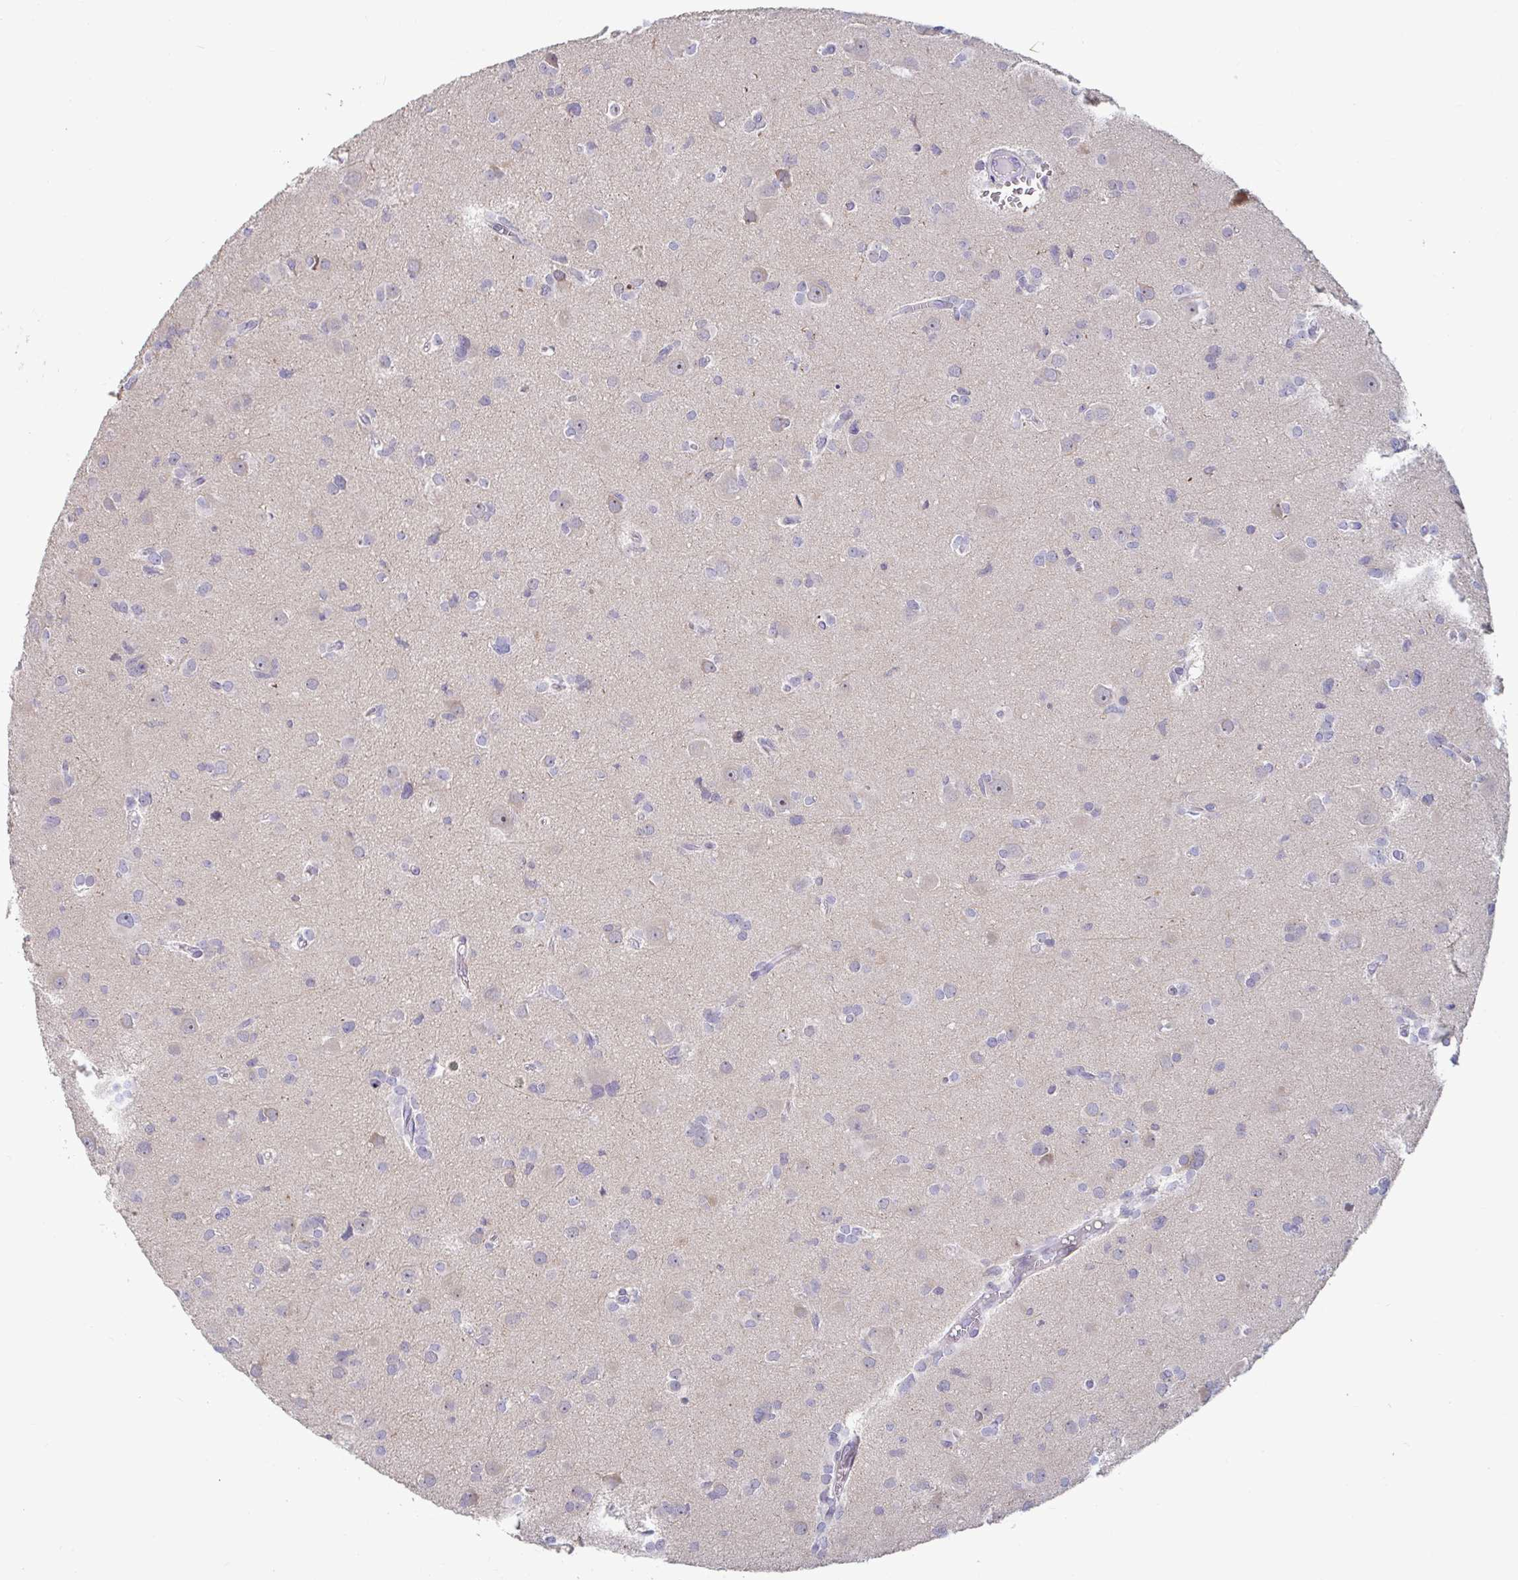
{"staining": {"intensity": "negative", "quantity": "none", "location": "none"}, "tissue": "glioma", "cell_type": "Tumor cells", "image_type": "cancer", "snomed": [{"axis": "morphology", "description": "Glioma, malignant, High grade"}, {"axis": "topography", "description": "Brain"}], "caption": "An image of malignant glioma (high-grade) stained for a protein displays no brown staining in tumor cells.", "gene": "GSTM1", "patient": {"sex": "male", "age": 23}}